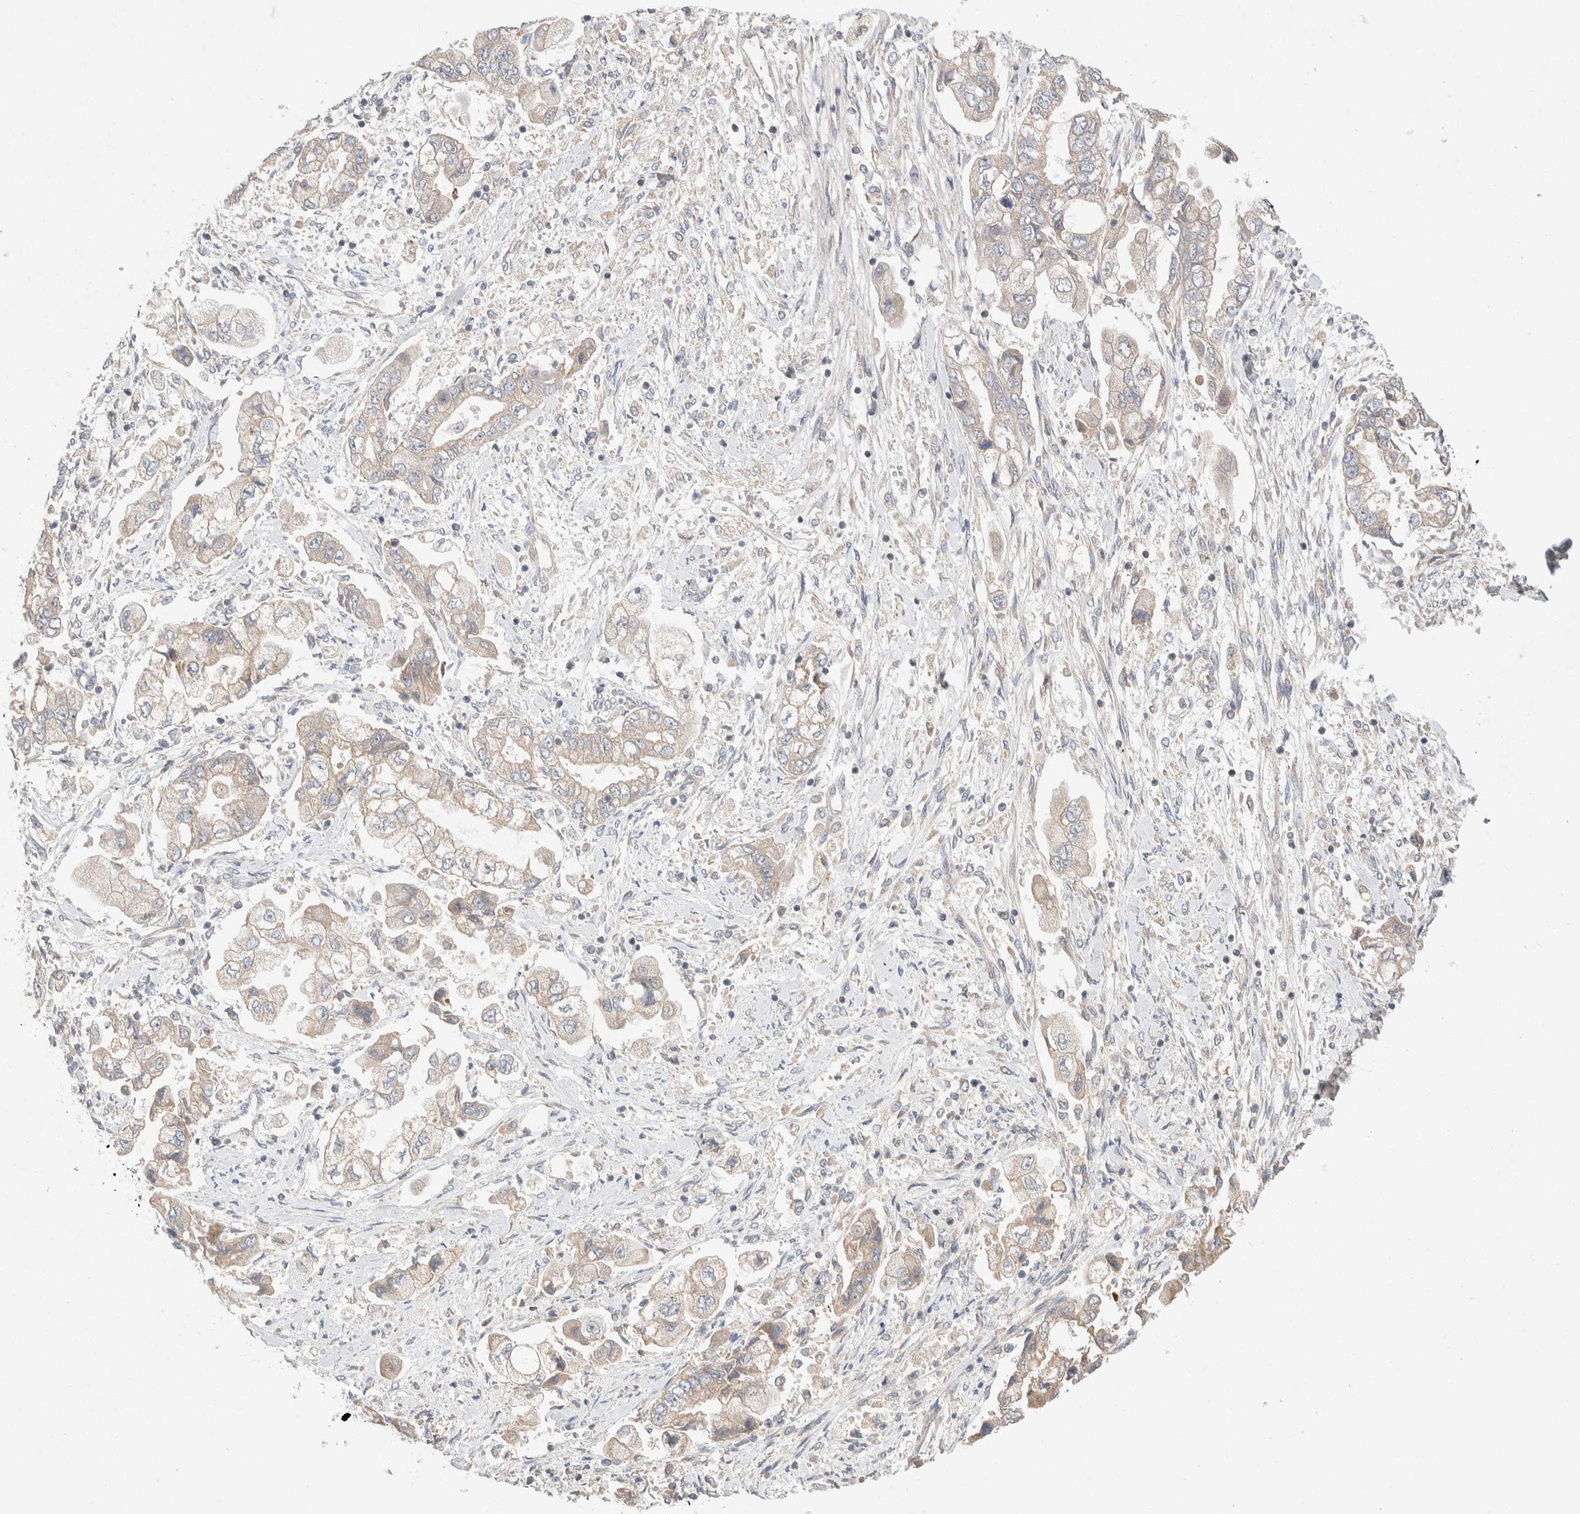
{"staining": {"intensity": "weak", "quantity": ">75%", "location": "cytoplasmic/membranous"}, "tissue": "stomach cancer", "cell_type": "Tumor cells", "image_type": "cancer", "snomed": [{"axis": "morphology", "description": "Normal tissue, NOS"}, {"axis": "morphology", "description": "Adenocarcinoma, NOS"}, {"axis": "topography", "description": "Stomach"}], "caption": "Protein staining of adenocarcinoma (stomach) tissue exhibits weak cytoplasmic/membranous expression in about >75% of tumor cells.", "gene": "CMTM4", "patient": {"sex": "male", "age": 62}}